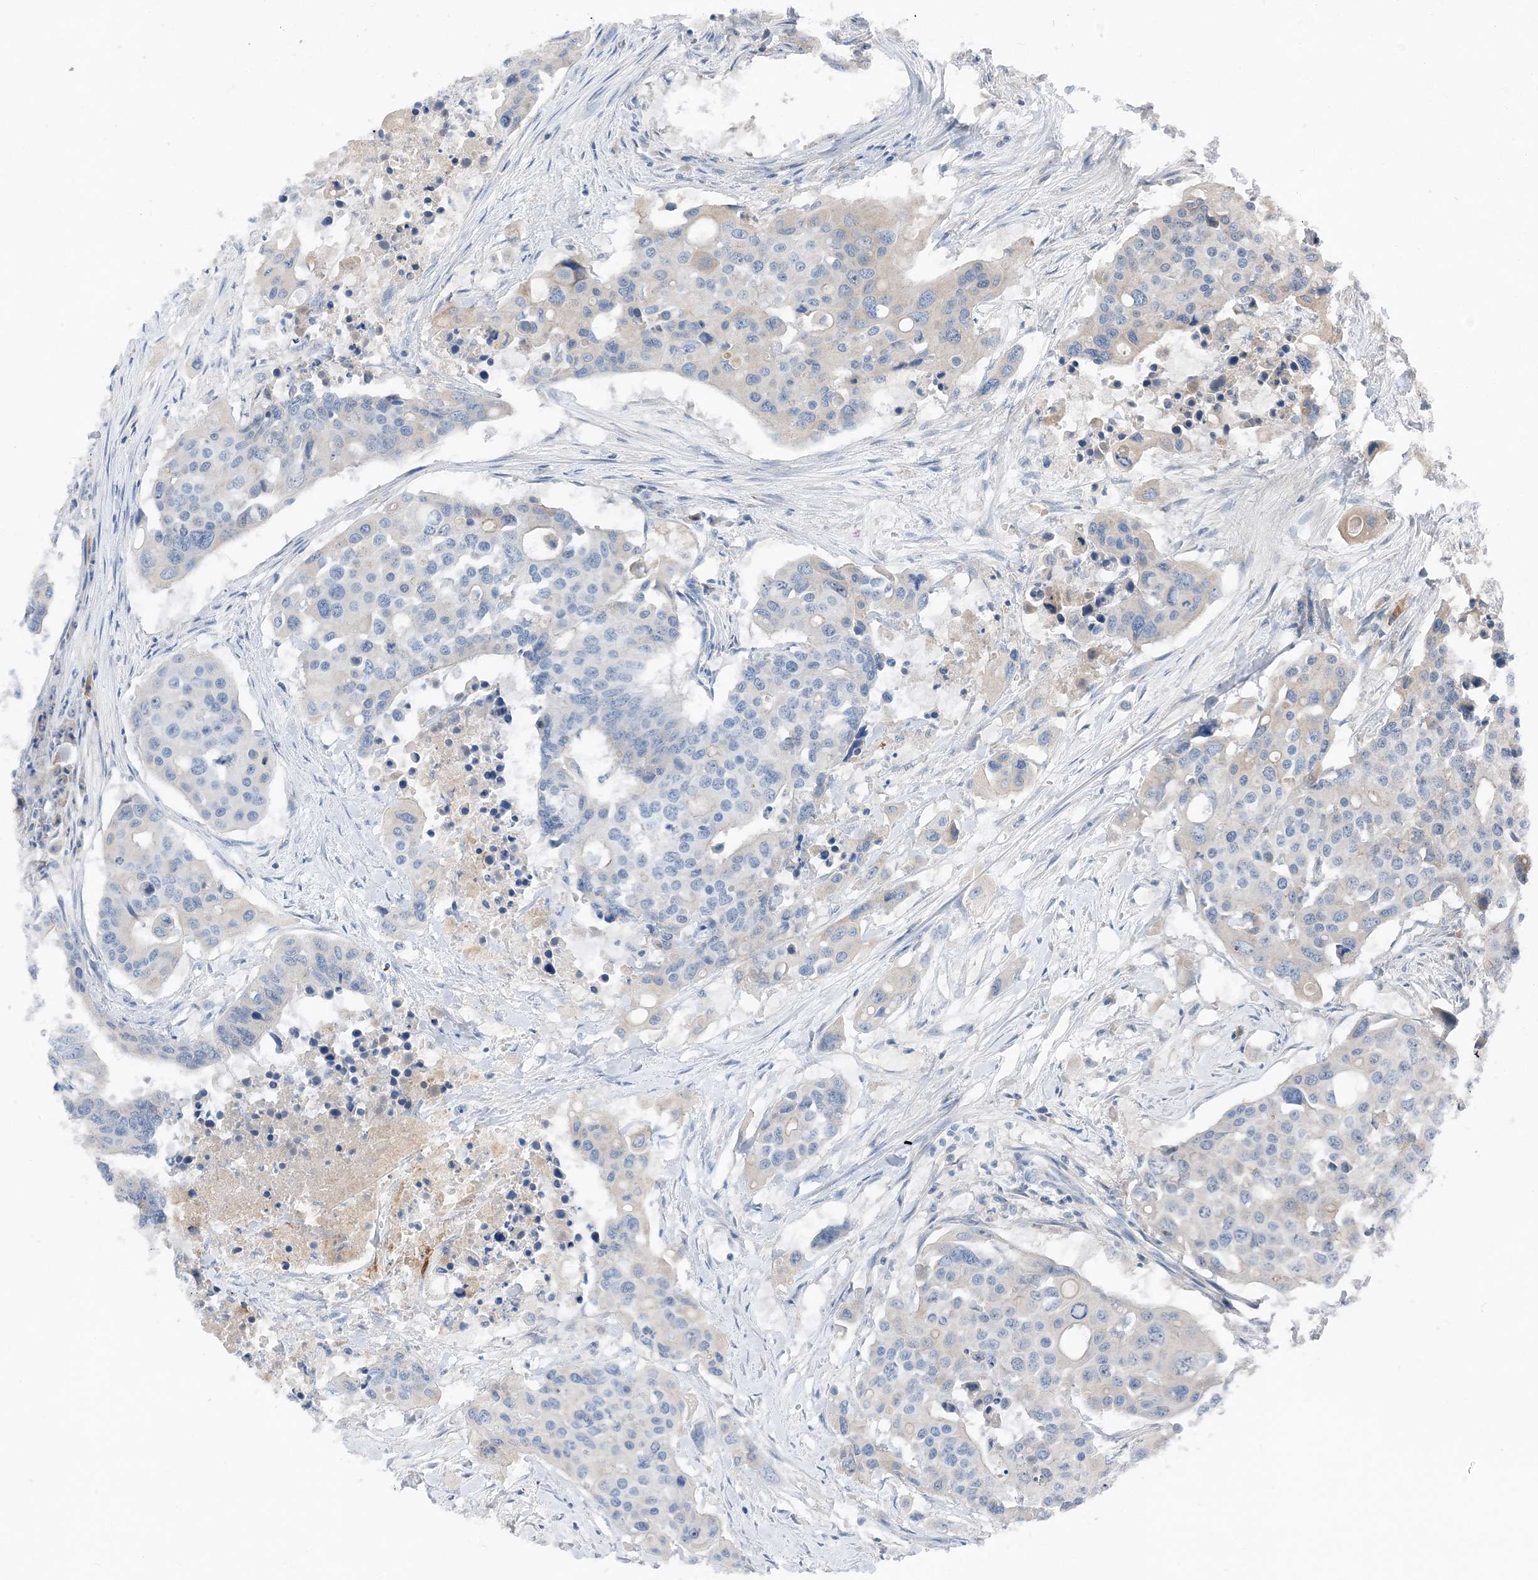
{"staining": {"intensity": "negative", "quantity": "none", "location": "none"}, "tissue": "colorectal cancer", "cell_type": "Tumor cells", "image_type": "cancer", "snomed": [{"axis": "morphology", "description": "Adenocarcinoma, NOS"}, {"axis": "topography", "description": "Colon"}], "caption": "DAB (3,3'-diaminobenzidine) immunohistochemical staining of colorectal adenocarcinoma displays no significant positivity in tumor cells. The staining is performed using DAB brown chromogen with nuclei counter-stained in using hematoxylin.", "gene": "NCOA7", "patient": {"sex": "male", "age": 77}}